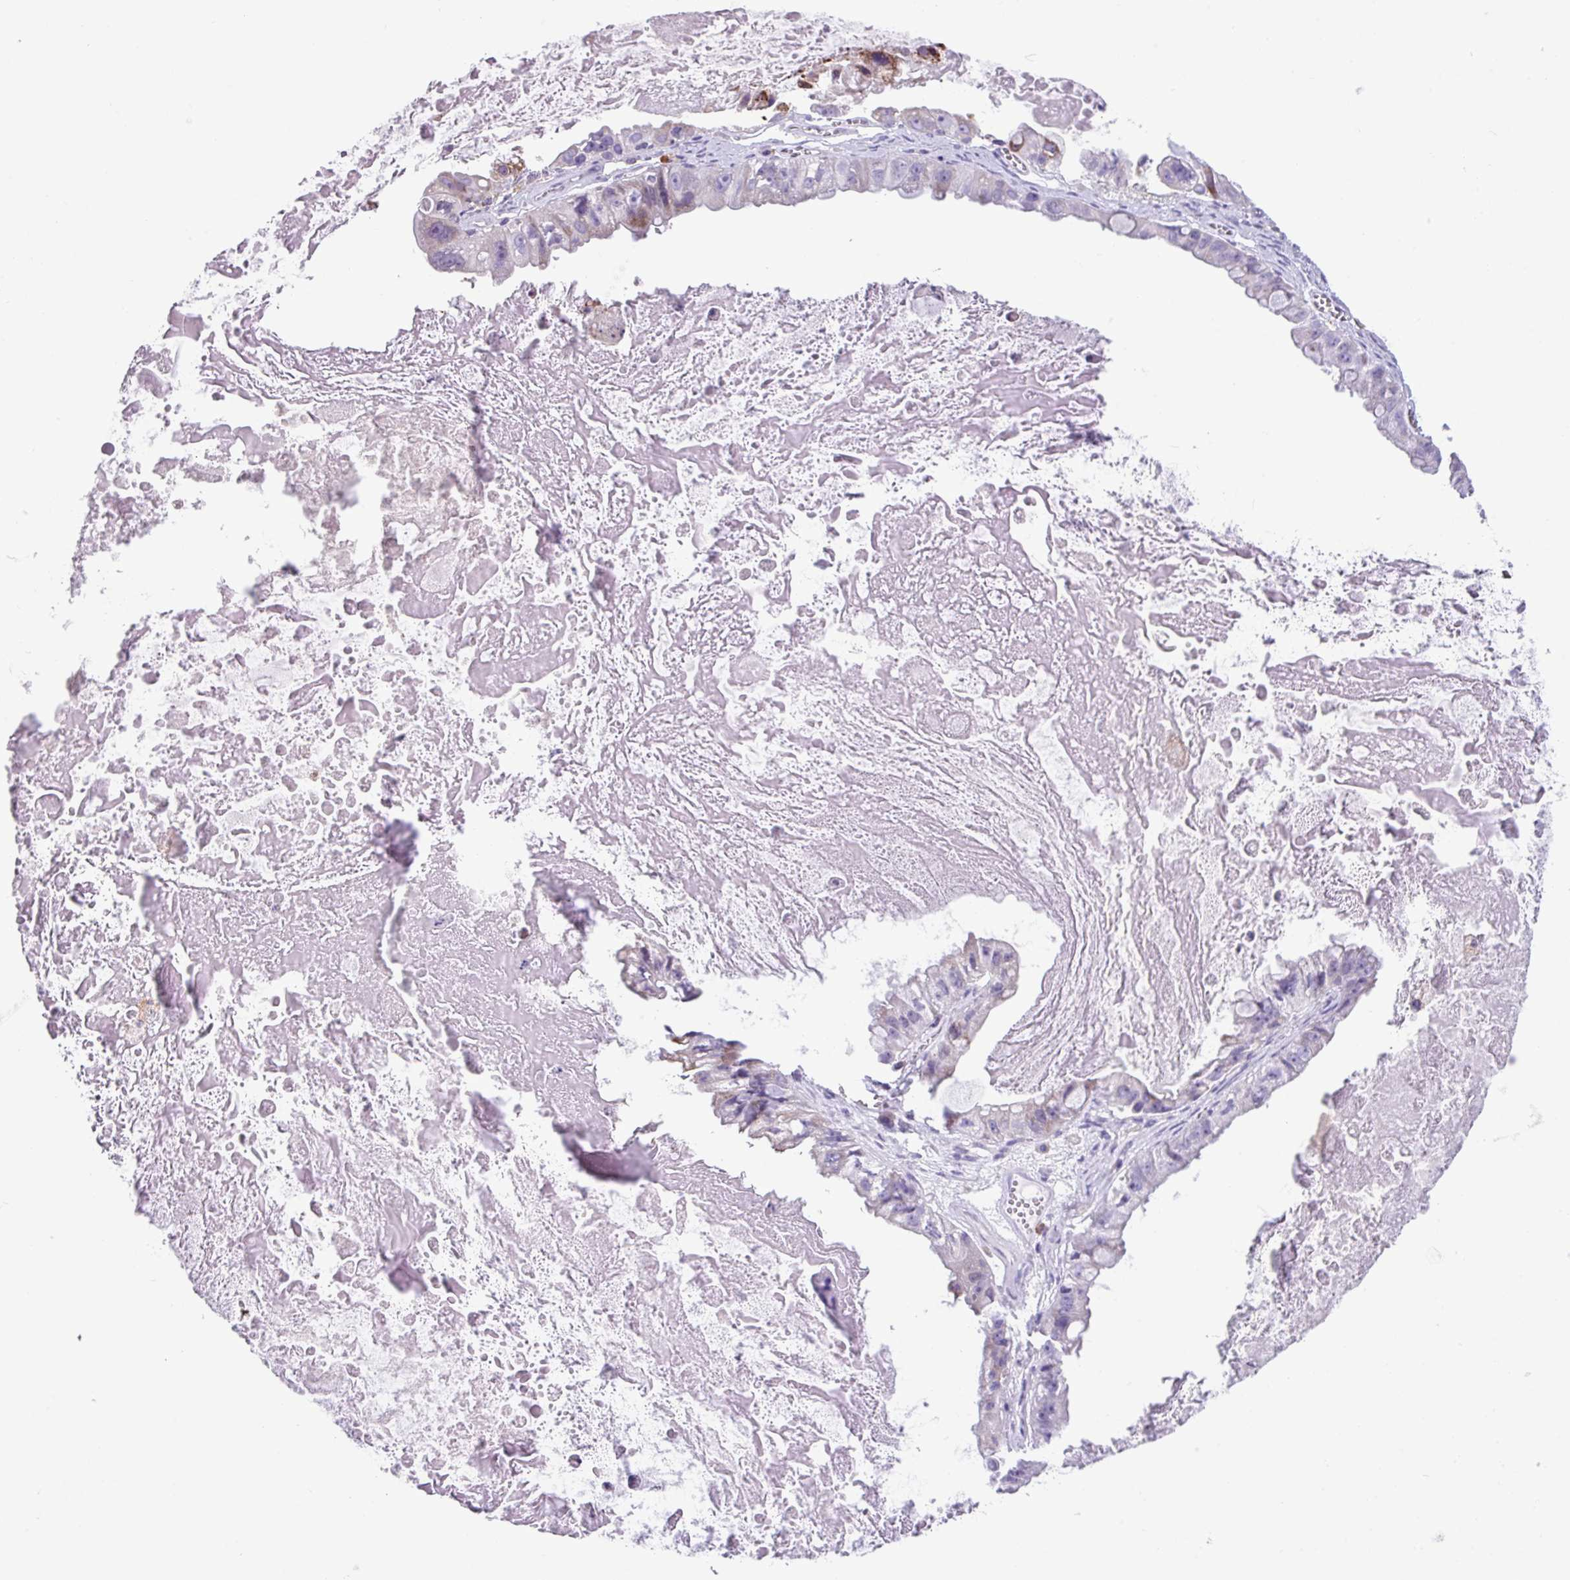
{"staining": {"intensity": "moderate", "quantity": "<25%", "location": "cytoplasmic/membranous"}, "tissue": "ovarian cancer", "cell_type": "Tumor cells", "image_type": "cancer", "snomed": [{"axis": "morphology", "description": "Cystadenocarcinoma, mucinous, NOS"}, {"axis": "topography", "description": "Ovary"}], "caption": "A brown stain labels moderate cytoplasmic/membranous positivity of a protein in mucinous cystadenocarcinoma (ovarian) tumor cells. (DAB (3,3'-diaminobenzidine) IHC, brown staining for protein, blue staining for nuclei).", "gene": "RGS21", "patient": {"sex": "female", "age": 61}}